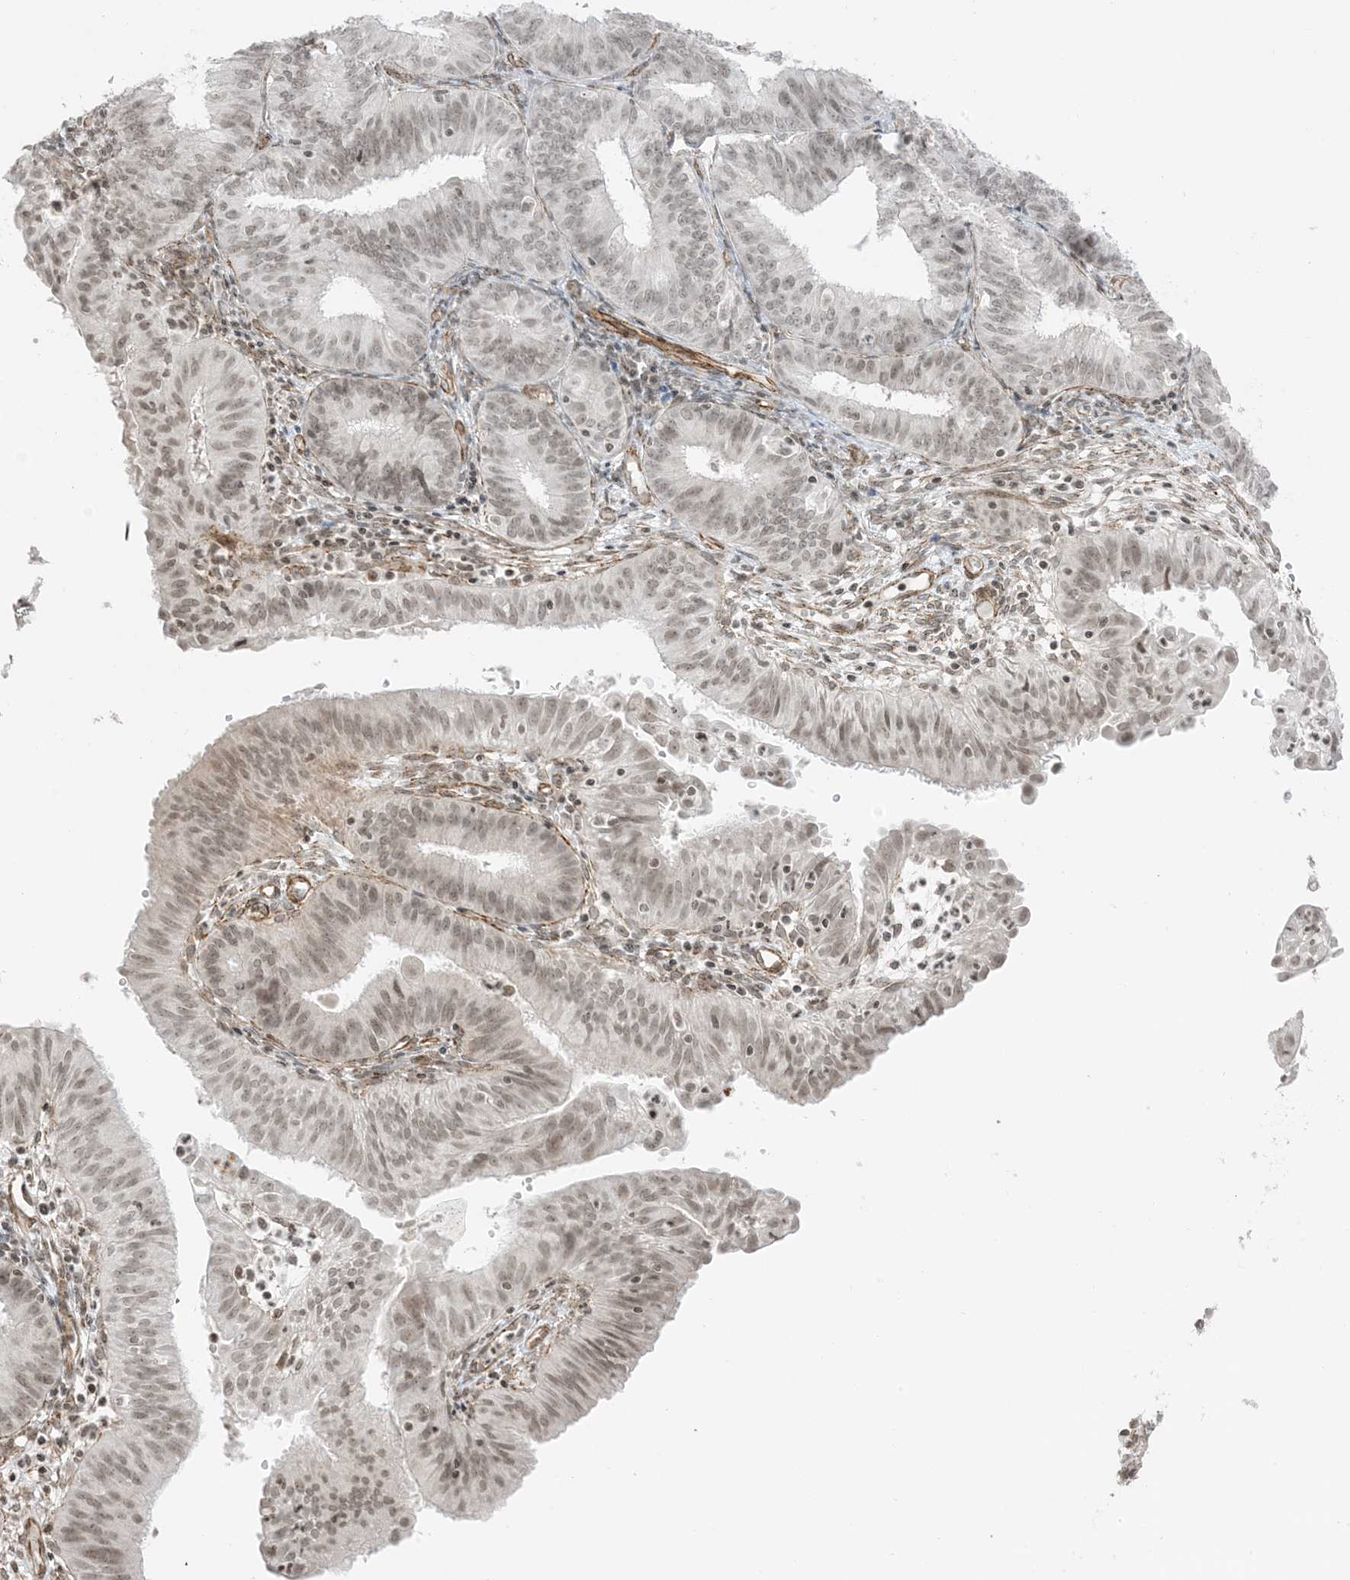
{"staining": {"intensity": "weak", "quantity": ">75%", "location": "nuclear"}, "tissue": "endometrial cancer", "cell_type": "Tumor cells", "image_type": "cancer", "snomed": [{"axis": "morphology", "description": "Adenocarcinoma, NOS"}, {"axis": "topography", "description": "Endometrium"}], "caption": "This is an image of immunohistochemistry staining of endometrial cancer (adenocarcinoma), which shows weak staining in the nuclear of tumor cells.", "gene": "METAP1D", "patient": {"sex": "female", "age": 51}}